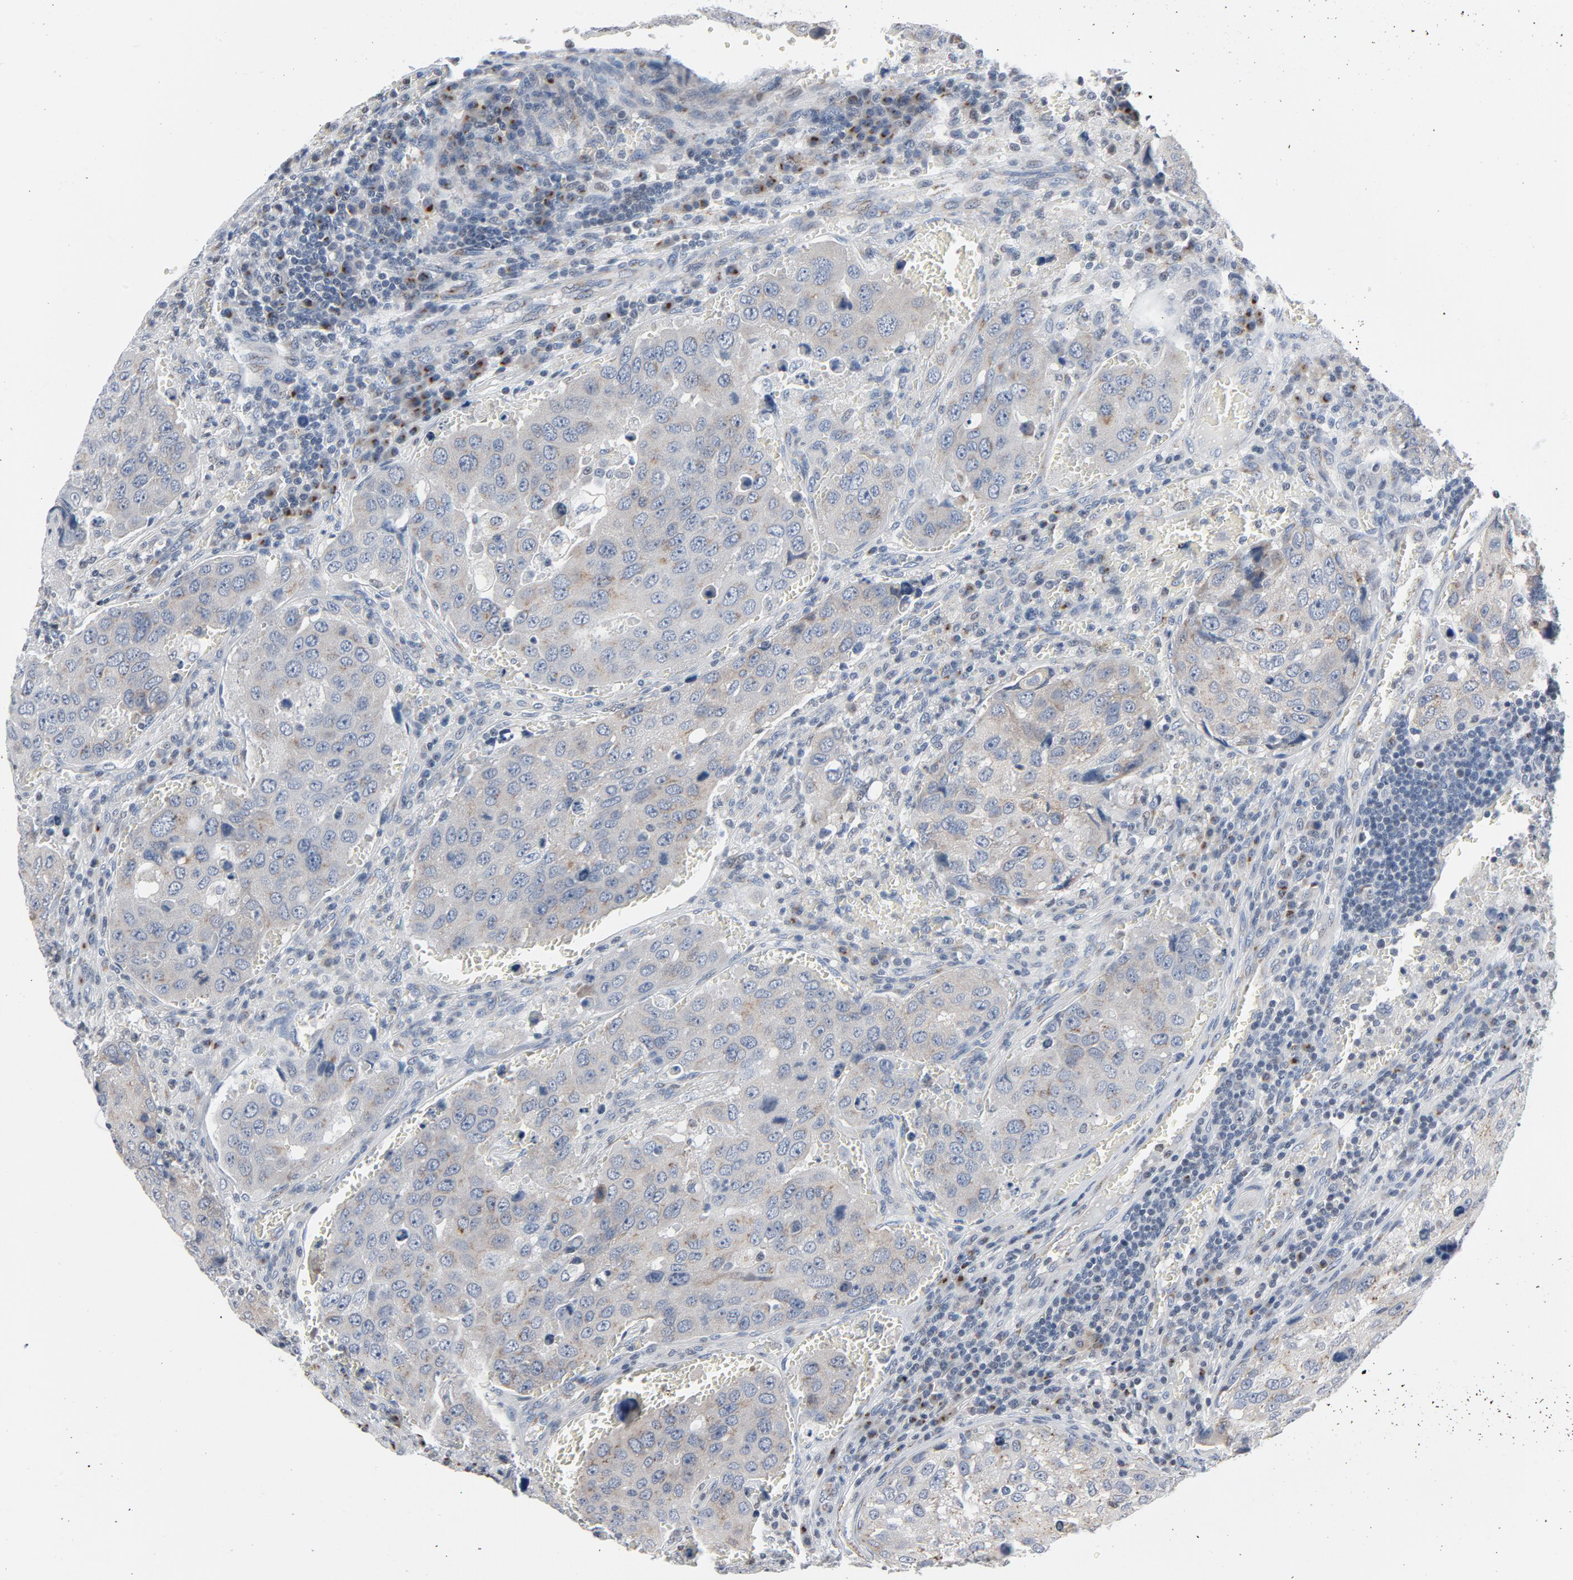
{"staining": {"intensity": "moderate", "quantity": ">75%", "location": "cytoplasmic/membranous"}, "tissue": "urothelial cancer", "cell_type": "Tumor cells", "image_type": "cancer", "snomed": [{"axis": "morphology", "description": "Urothelial carcinoma, High grade"}, {"axis": "topography", "description": "Lymph node"}, {"axis": "topography", "description": "Urinary bladder"}], "caption": "Approximately >75% of tumor cells in urothelial carcinoma (high-grade) reveal moderate cytoplasmic/membranous protein positivity as visualized by brown immunohistochemical staining.", "gene": "YIPF6", "patient": {"sex": "male", "age": 51}}